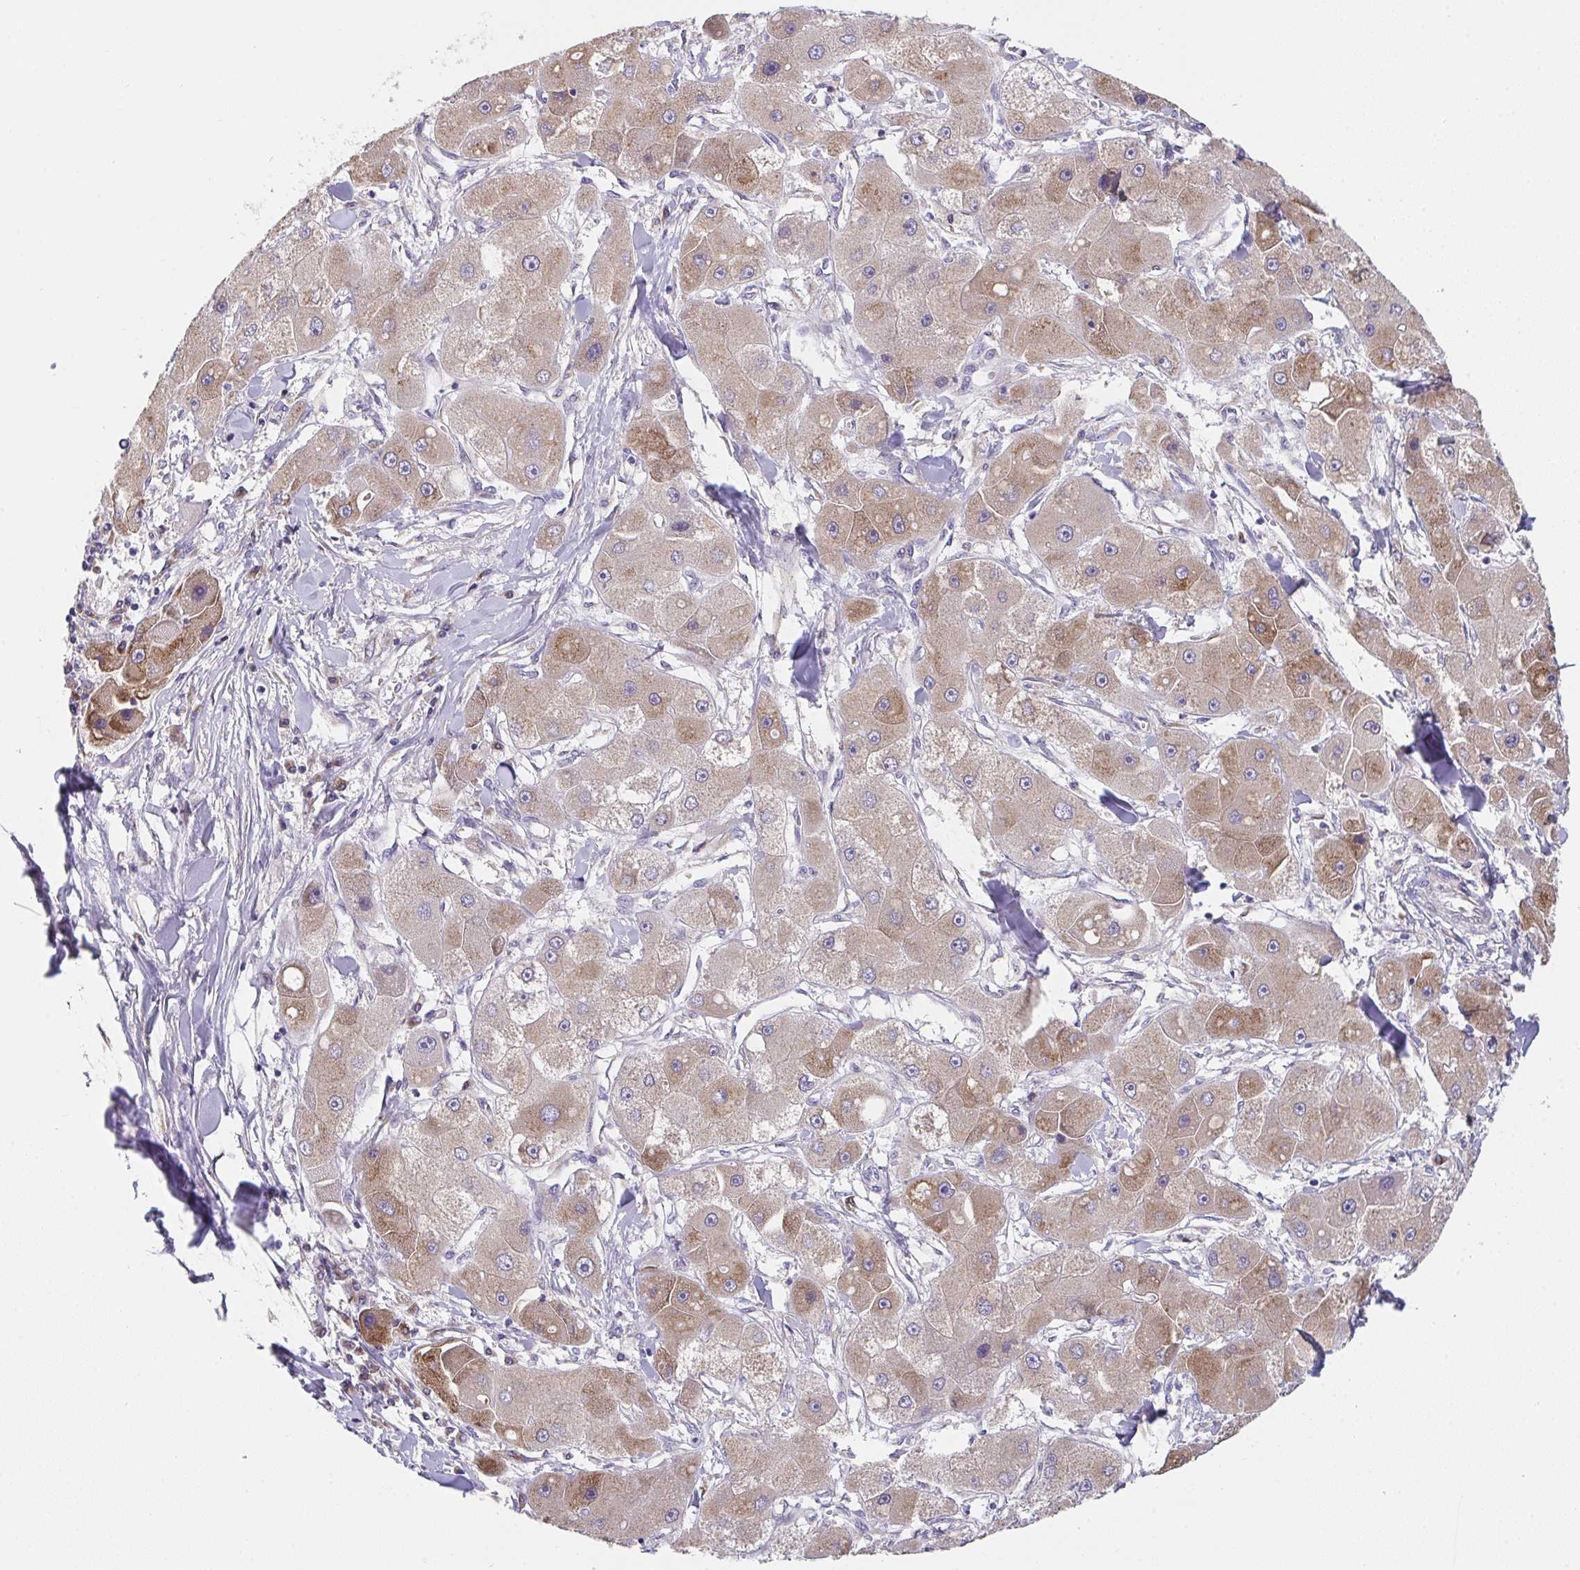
{"staining": {"intensity": "moderate", "quantity": ">75%", "location": "cytoplasmic/membranous"}, "tissue": "liver cancer", "cell_type": "Tumor cells", "image_type": "cancer", "snomed": [{"axis": "morphology", "description": "Carcinoma, Hepatocellular, NOS"}, {"axis": "topography", "description": "Liver"}], "caption": "Liver hepatocellular carcinoma tissue demonstrates moderate cytoplasmic/membranous expression in about >75% of tumor cells, visualized by immunohistochemistry.", "gene": "MIA3", "patient": {"sex": "male", "age": 24}}